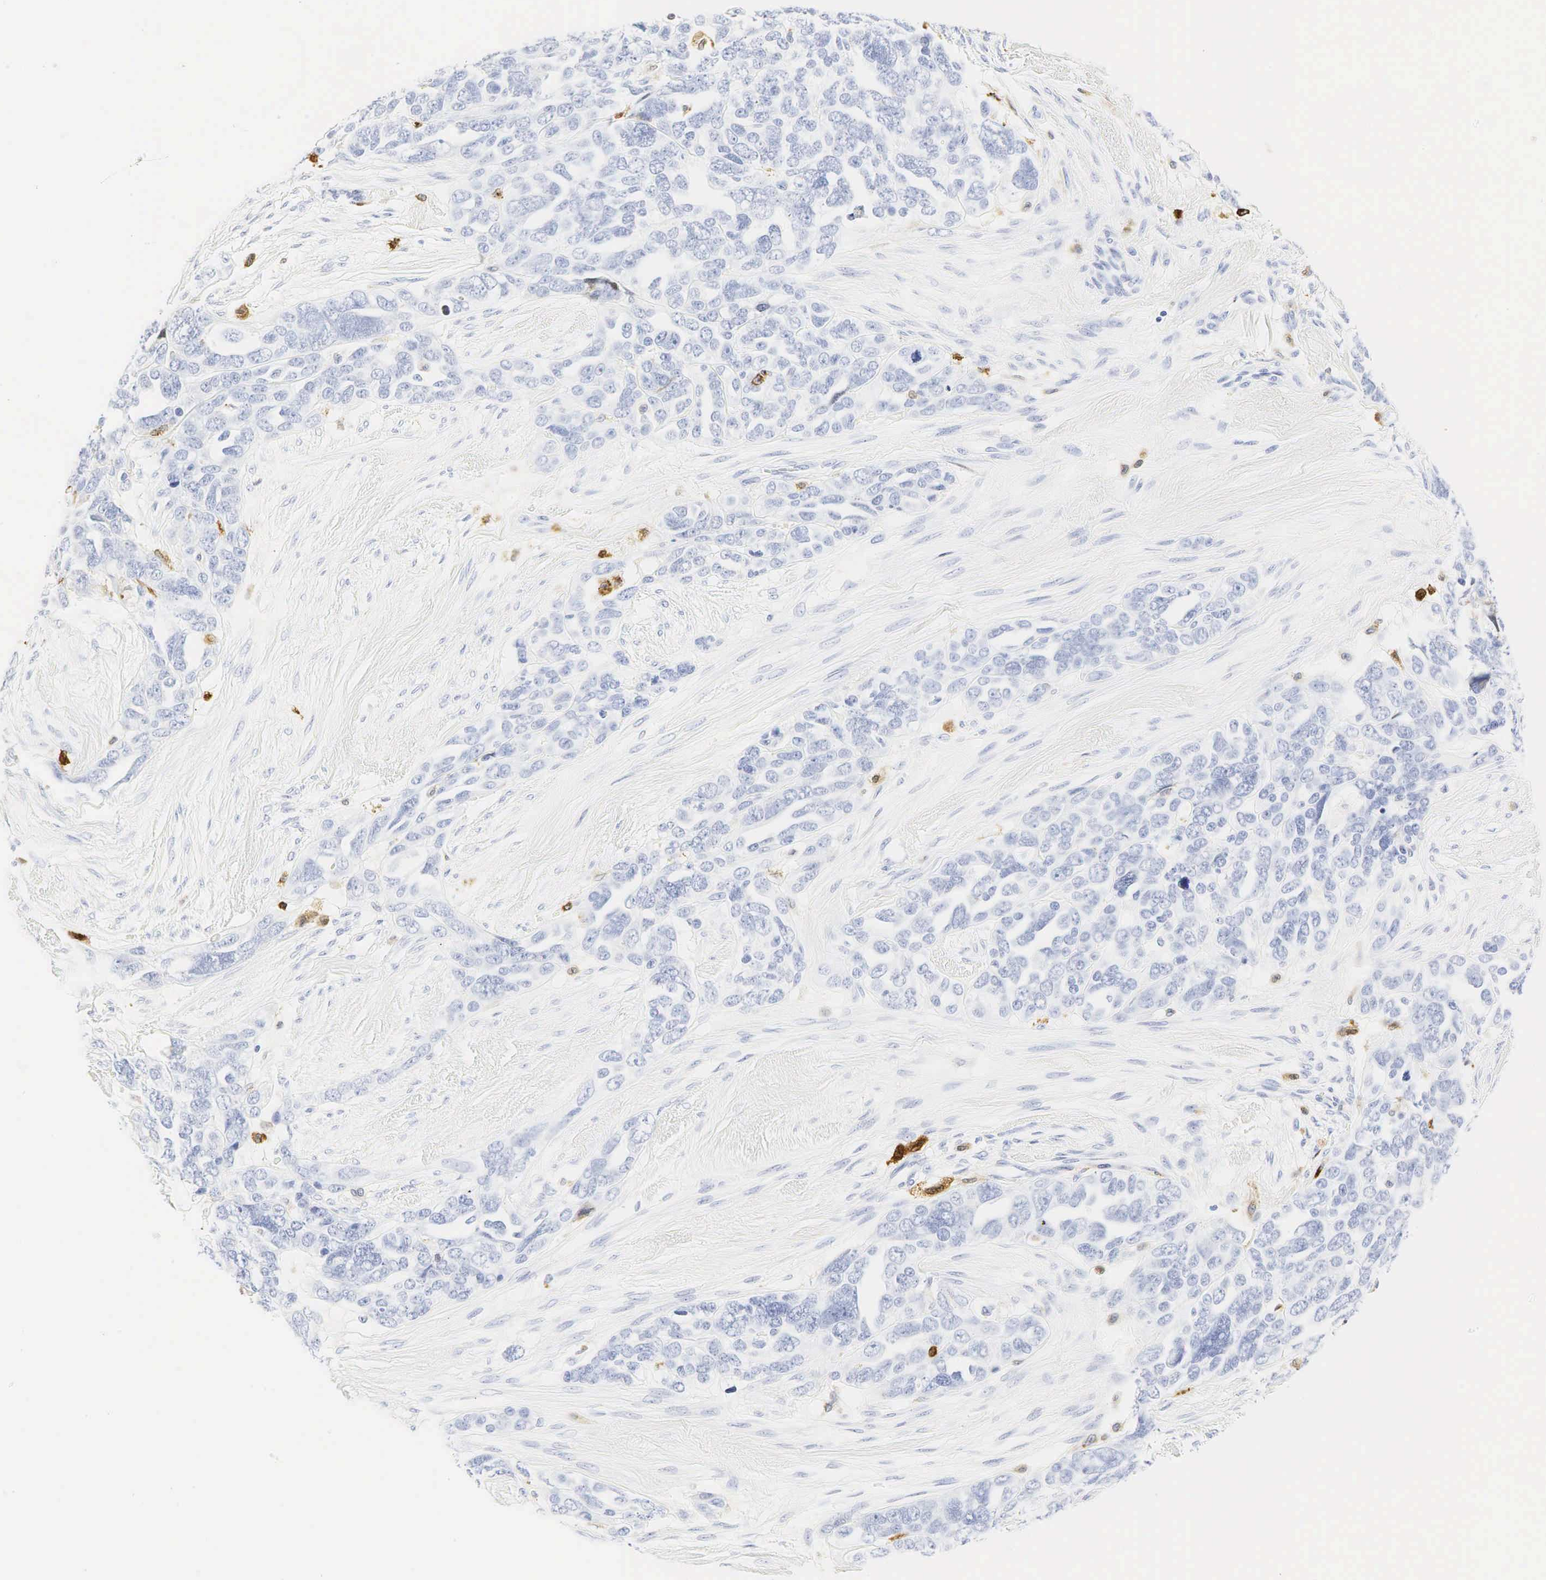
{"staining": {"intensity": "negative", "quantity": "none", "location": "none"}, "tissue": "ovarian cancer", "cell_type": "Tumor cells", "image_type": "cancer", "snomed": [{"axis": "morphology", "description": "Cystadenocarcinoma, serous, NOS"}, {"axis": "topography", "description": "Ovary"}], "caption": "The micrograph shows no staining of tumor cells in ovarian cancer.", "gene": "LYZ", "patient": {"sex": "female", "age": 63}}